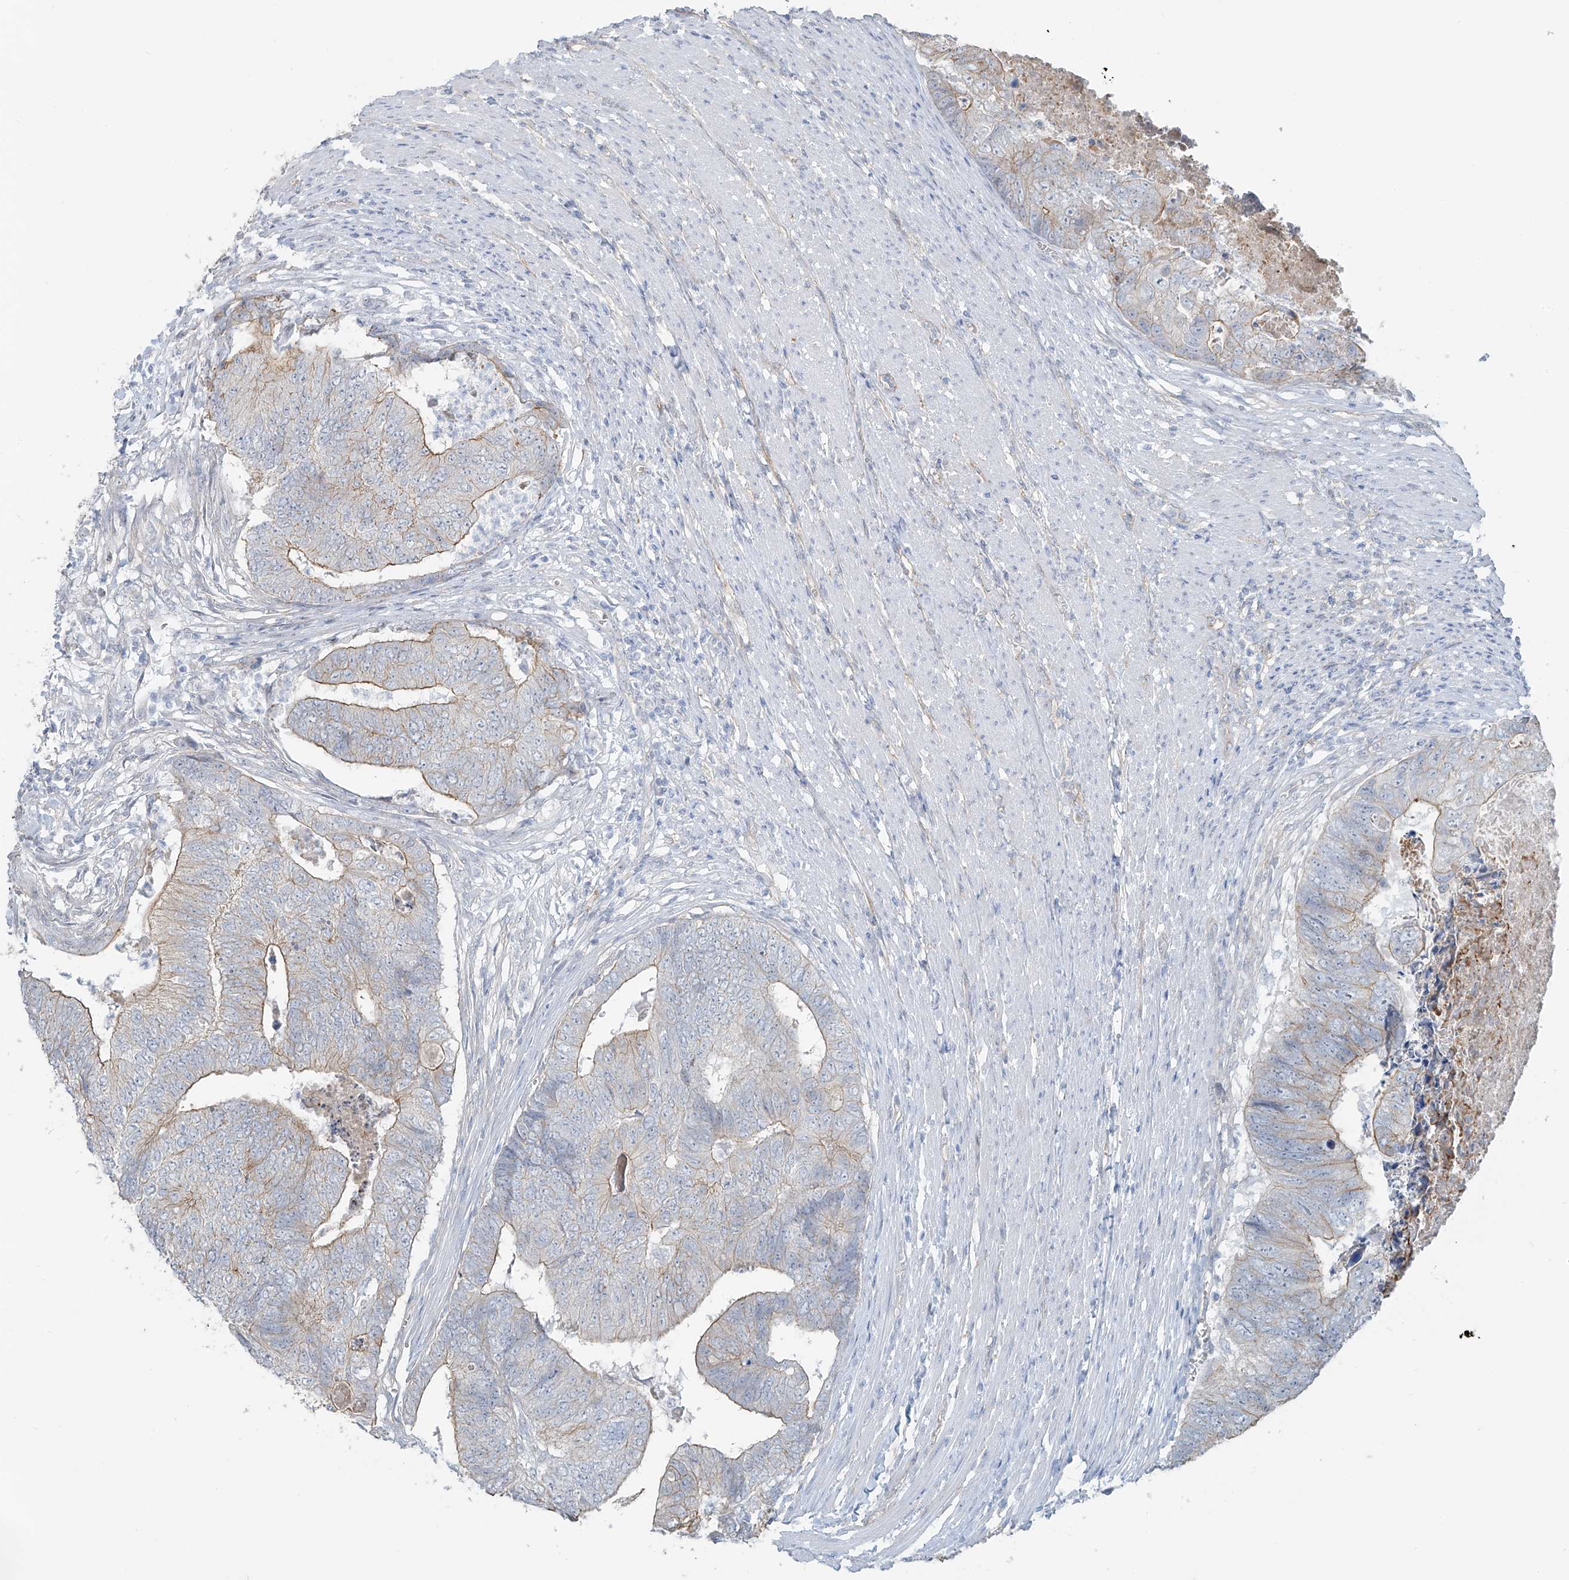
{"staining": {"intensity": "moderate", "quantity": "<25%", "location": "cytoplasmic/membranous"}, "tissue": "colorectal cancer", "cell_type": "Tumor cells", "image_type": "cancer", "snomed": [{"axis": "morphology", "description": "Adenocarcinoma, NOS"}, {"axis": "topography", "description": "Colon"}], "caption": "Protein staining by immunohistochemistry exhibits moderate cytoplasmic/membranous expression in approximately <25% of tumor cells in colorectal adenocarcinoma.", "gene": "TUBE1", "patient": {"sex": "female", "age": 67}}